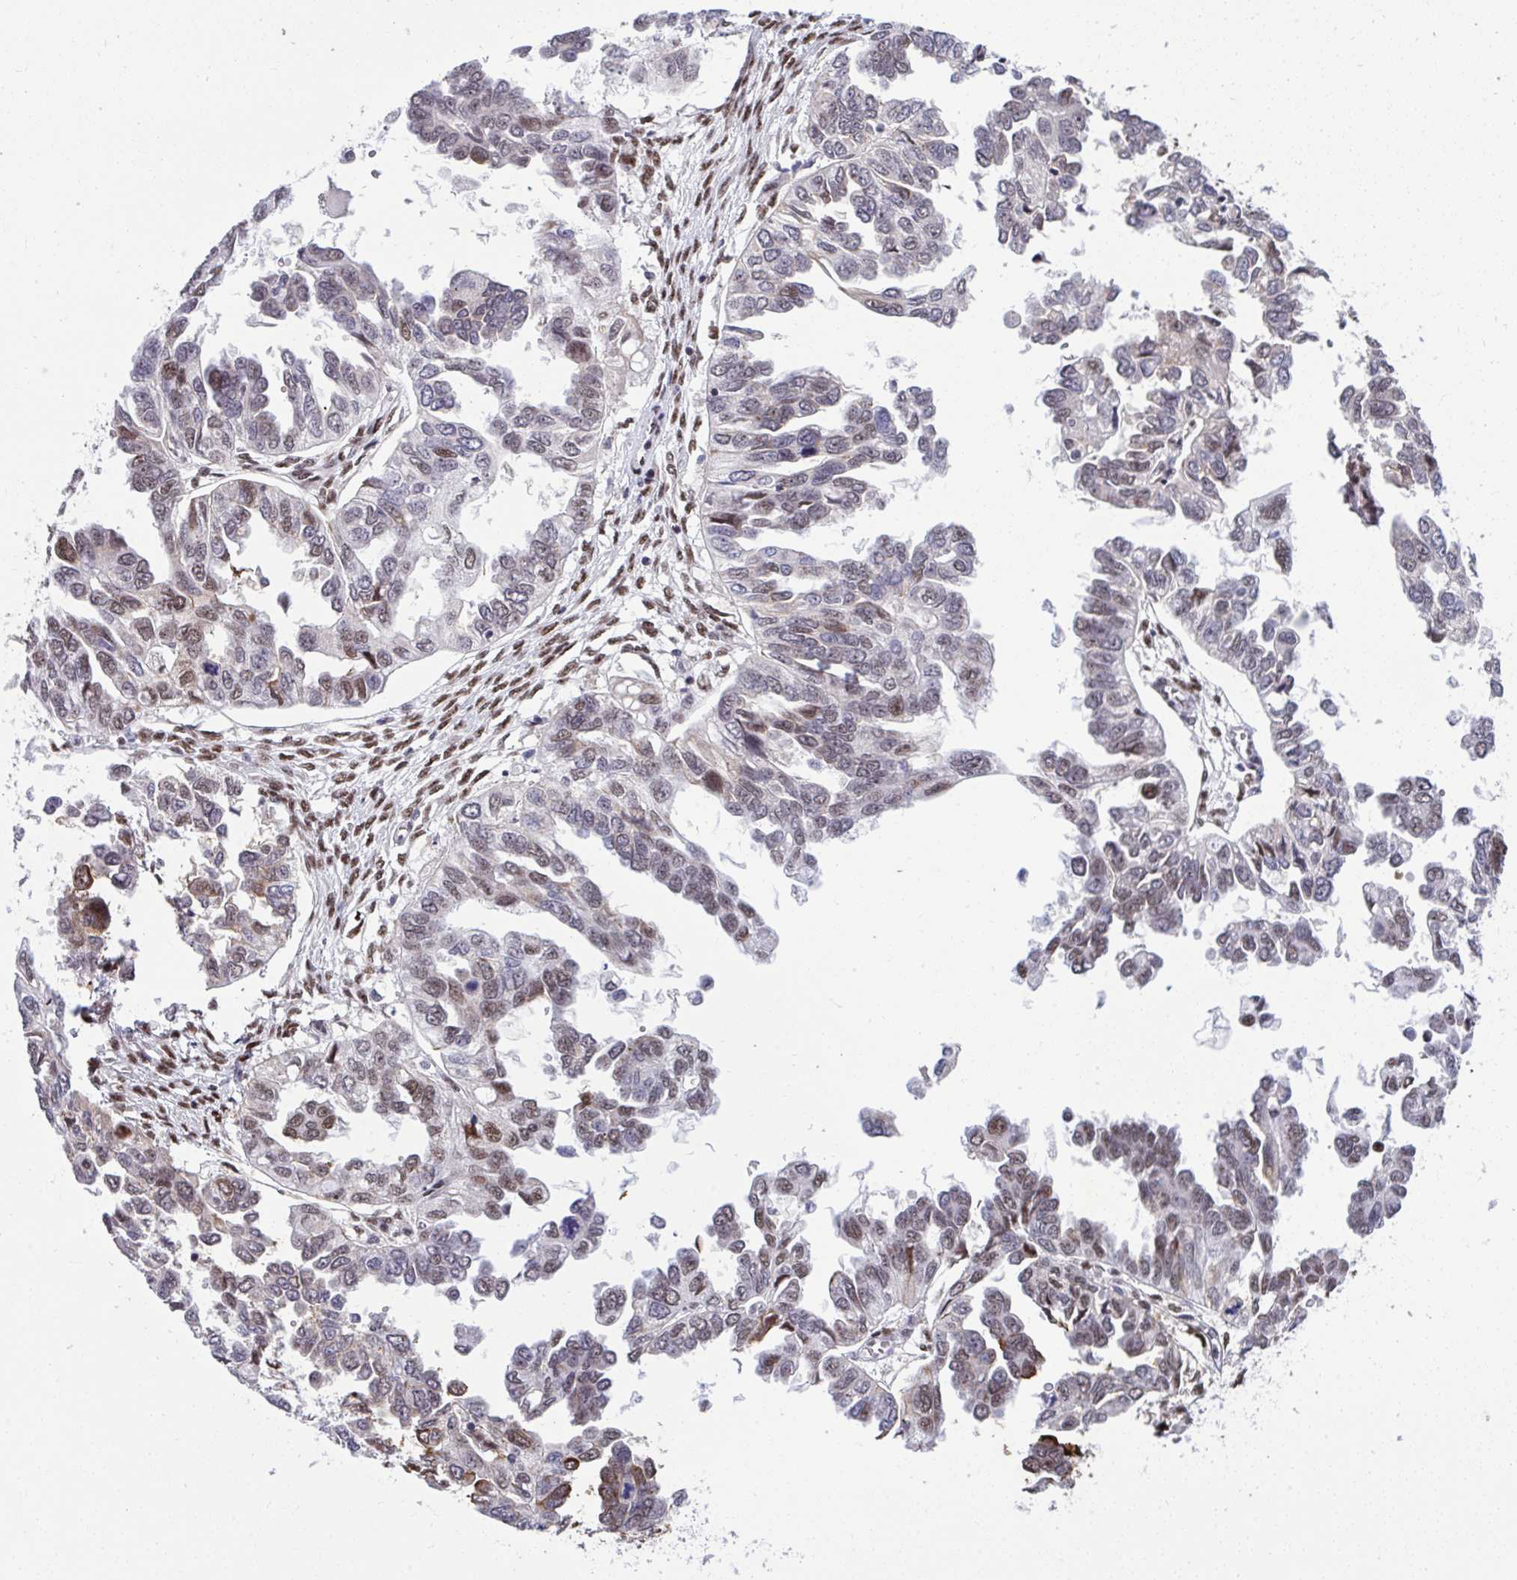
{"staining": {"intensity": "moderate", "quantity": "<25%", "location": "cytoplasmic/membranous,nuclear"}, "tissue": "ovarian cancer", "cell_type": "Tumor cells", "image_type": "cancer", "snomed": [{"axis": "morphology", "description": "Cystadenocarcinoma, serous, NOS"}, {"axis": "topography", "description": "Ovary"}], "caption": "Human ovarian cancer (serous cystadenocarcinoma) stained with a protein marker exhibits moderate staining in tumor cells.", "gene": "SLC35C2", "patient": {"sex": "female", "age": 53}}